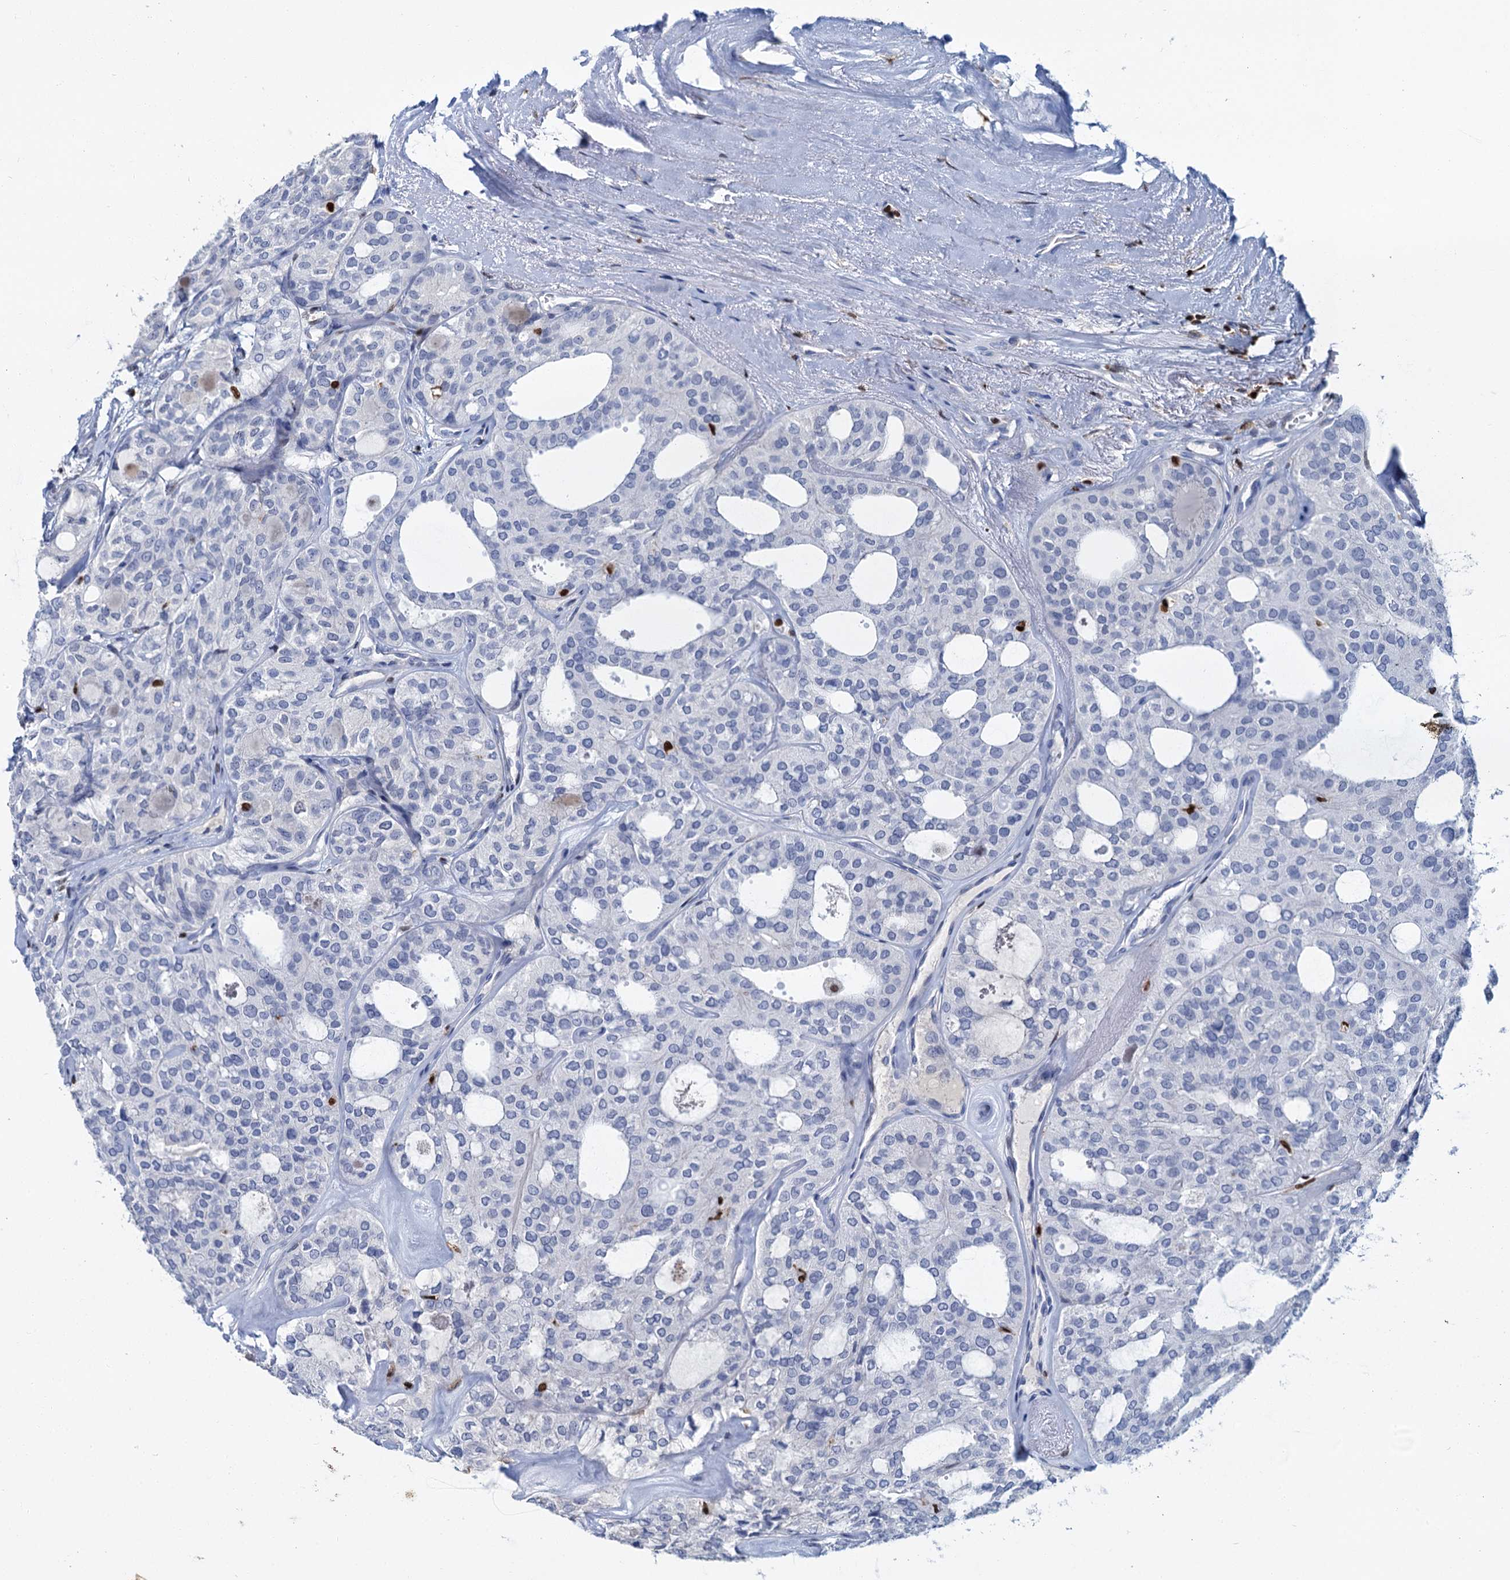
{"staining": {"intensity": "negative", "quantity": "none", "location": "none"}, "tissue": "thyroid cancer", "cell_type": "Tumor cells", "image_type": "cancer", "snomed": [{"axis": "morphology", "description": "Follicular adenoma carcinoma, NOS"}, {"axis": "topography", "description": "Thyroid gland"}], "caption": "Immunohistochemistry (IHC) micrograph of neoplastic tissue: thyroid cancer (follicular adenoma carcinoma) stained with DAB exhibits no significant protein positivity in tumor cells.", "gene": "CELF2", "patient": {"sex": "male", "age": 75}}